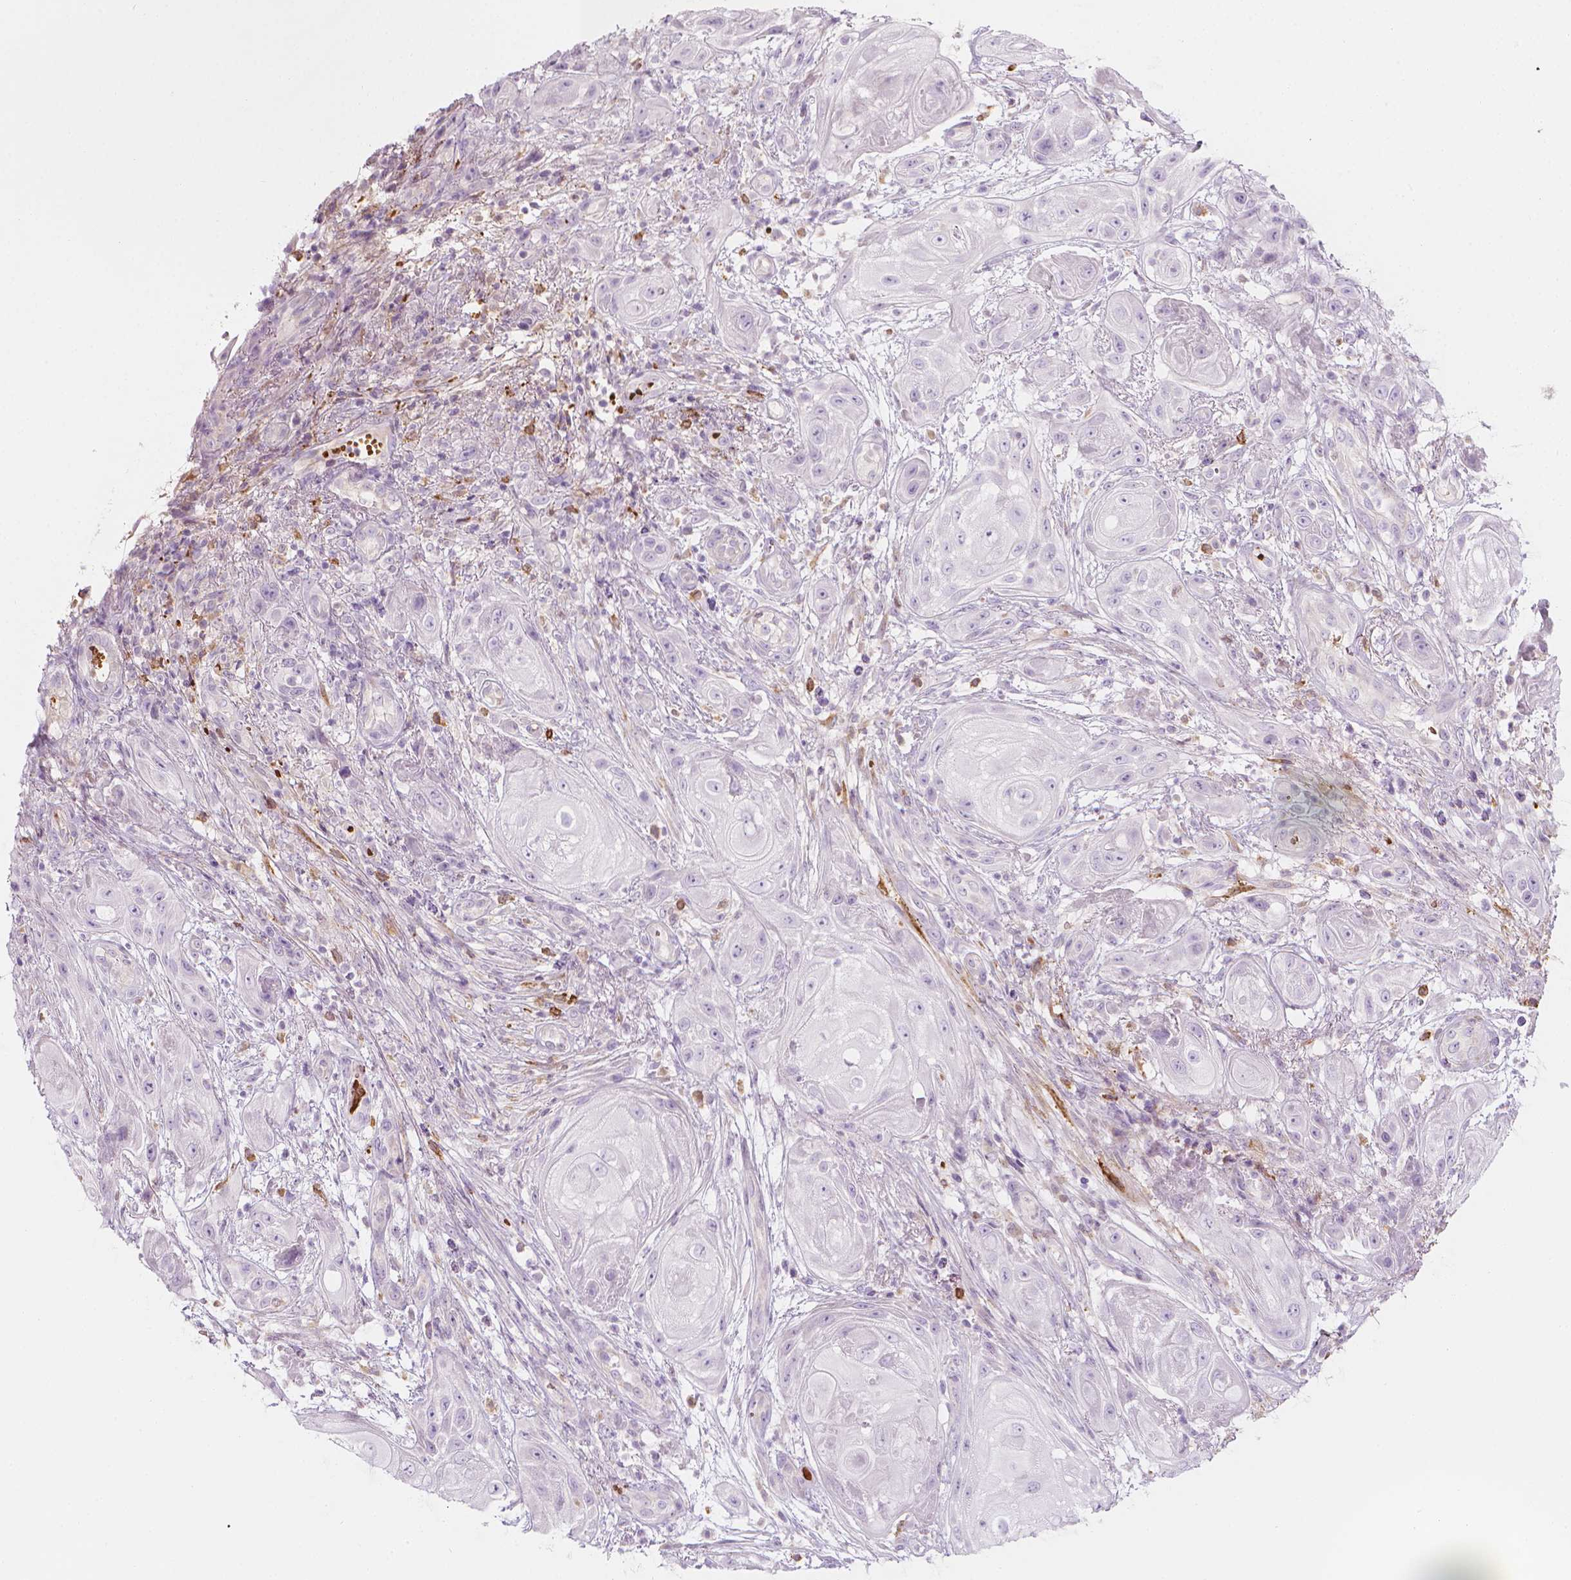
{"staining": {"intensity": "negative", "quantity": "none", "location": "none"}, "tissue": "skin cancer", "cell_type": "Tumor cells", "image_type": "cancer", "snomed": [{"axis": "morphology", "description": "Squamous cell carcinoma, NOS"}, {"axis": "topography", "description": "Skin"}], "caption": "Tumor cells are negative for protein expression in human squamous cell carcinoma (skin).", "gene": "CES1", "patient": {"sex": "male", "age": 62}}